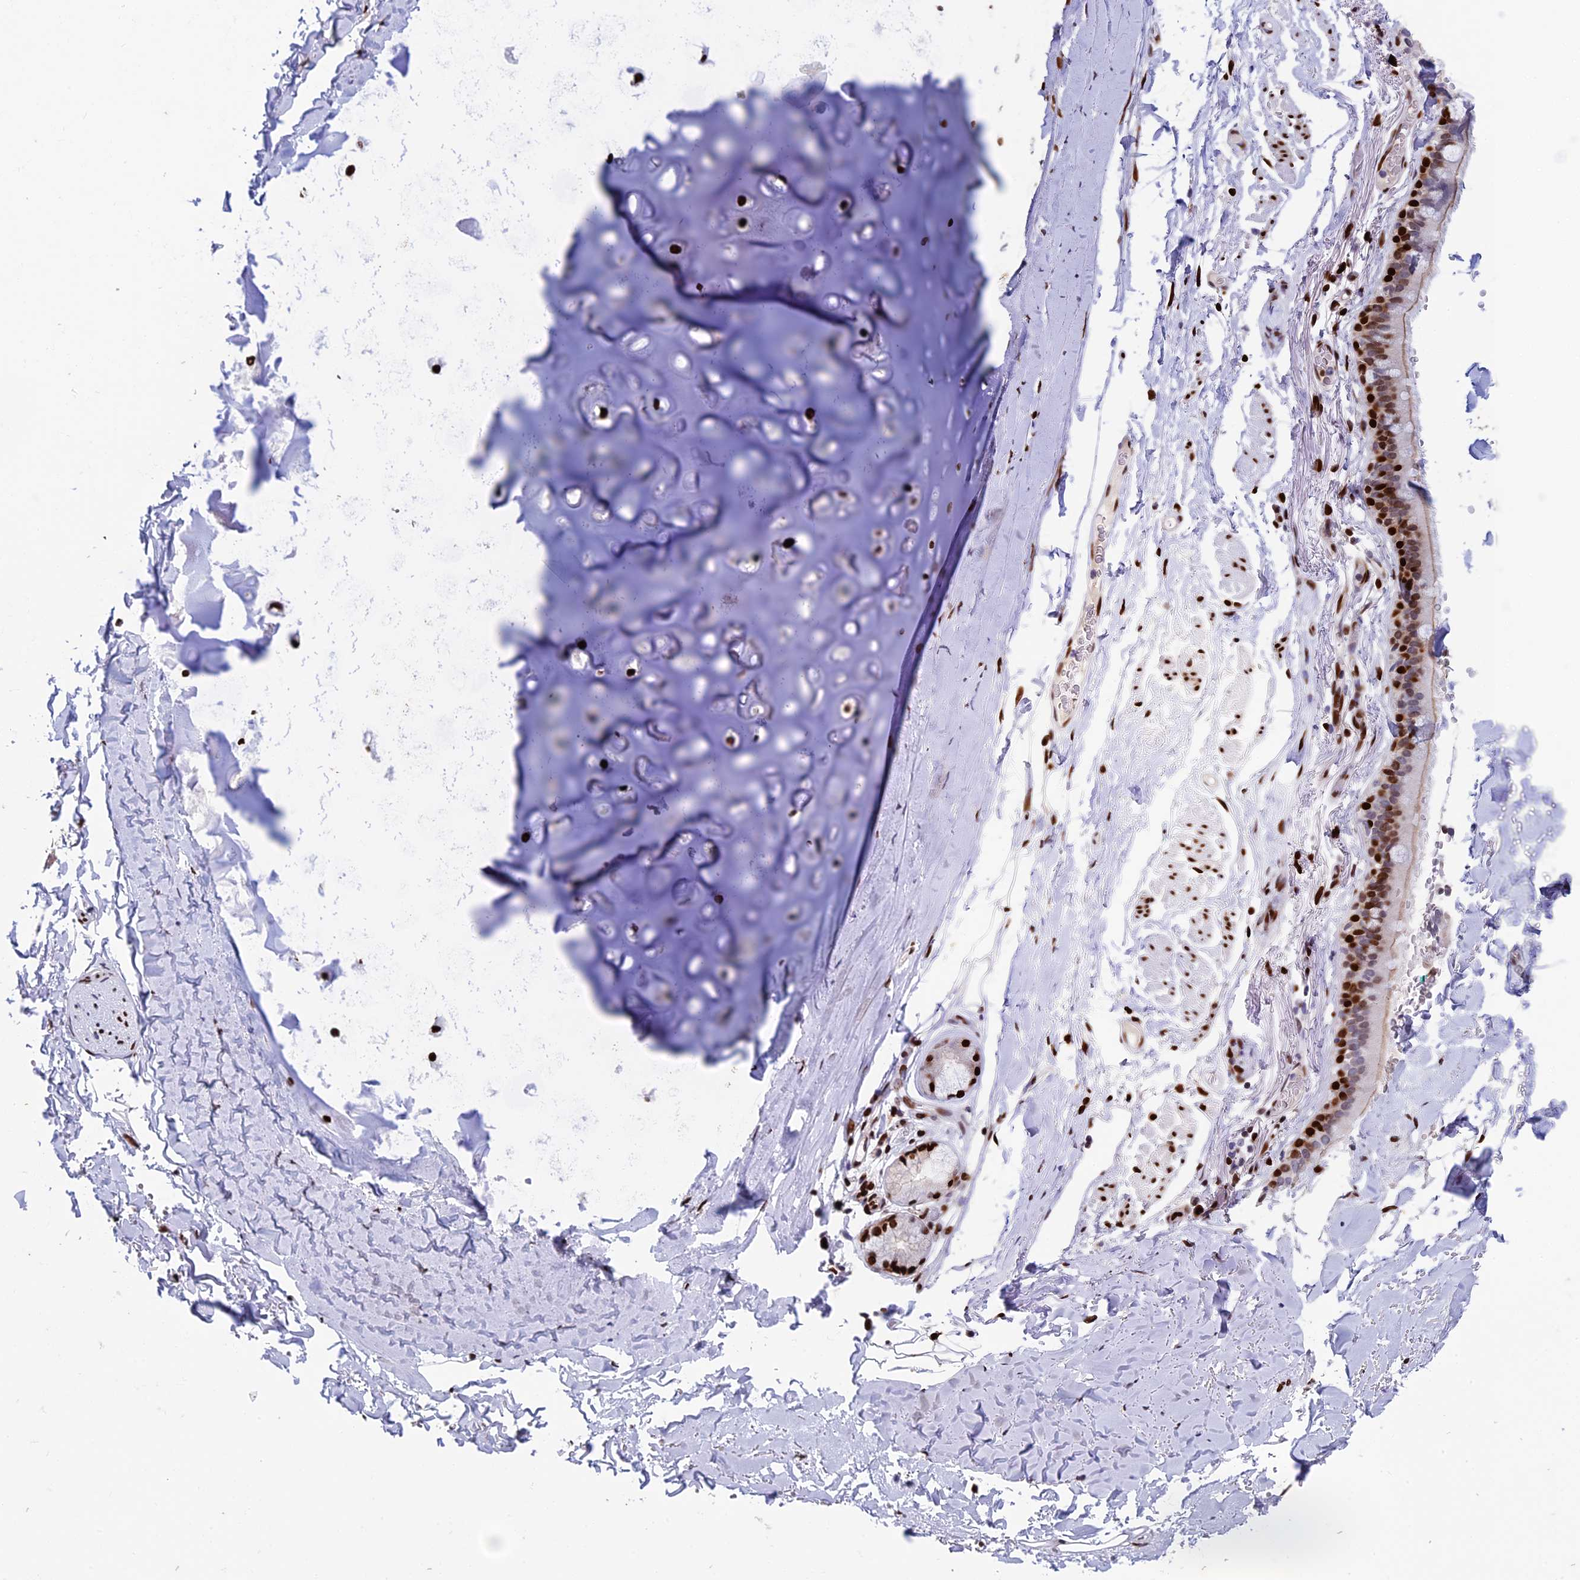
{"staining": {"intensity": "strong", "quantity": ">75%", "location": "nuclear"}, "tissue": "adipose tissue", "cell_type": "Adipocytes", "image_type": "normal", "snomed": [{"axis": "morphology", "description": "Normal tissue, NOS"}, {"axis": "topography", "description": "Lymph node"}, {"axis": "topography", "description": "Bronchus"}], "caption": "Adipose tissue stained with a brown dye shows strong nuclear positive expression in about >75% of adipocytes.", "gene": "BTBD3", "patient": {"sex": "male", "age": 63}}